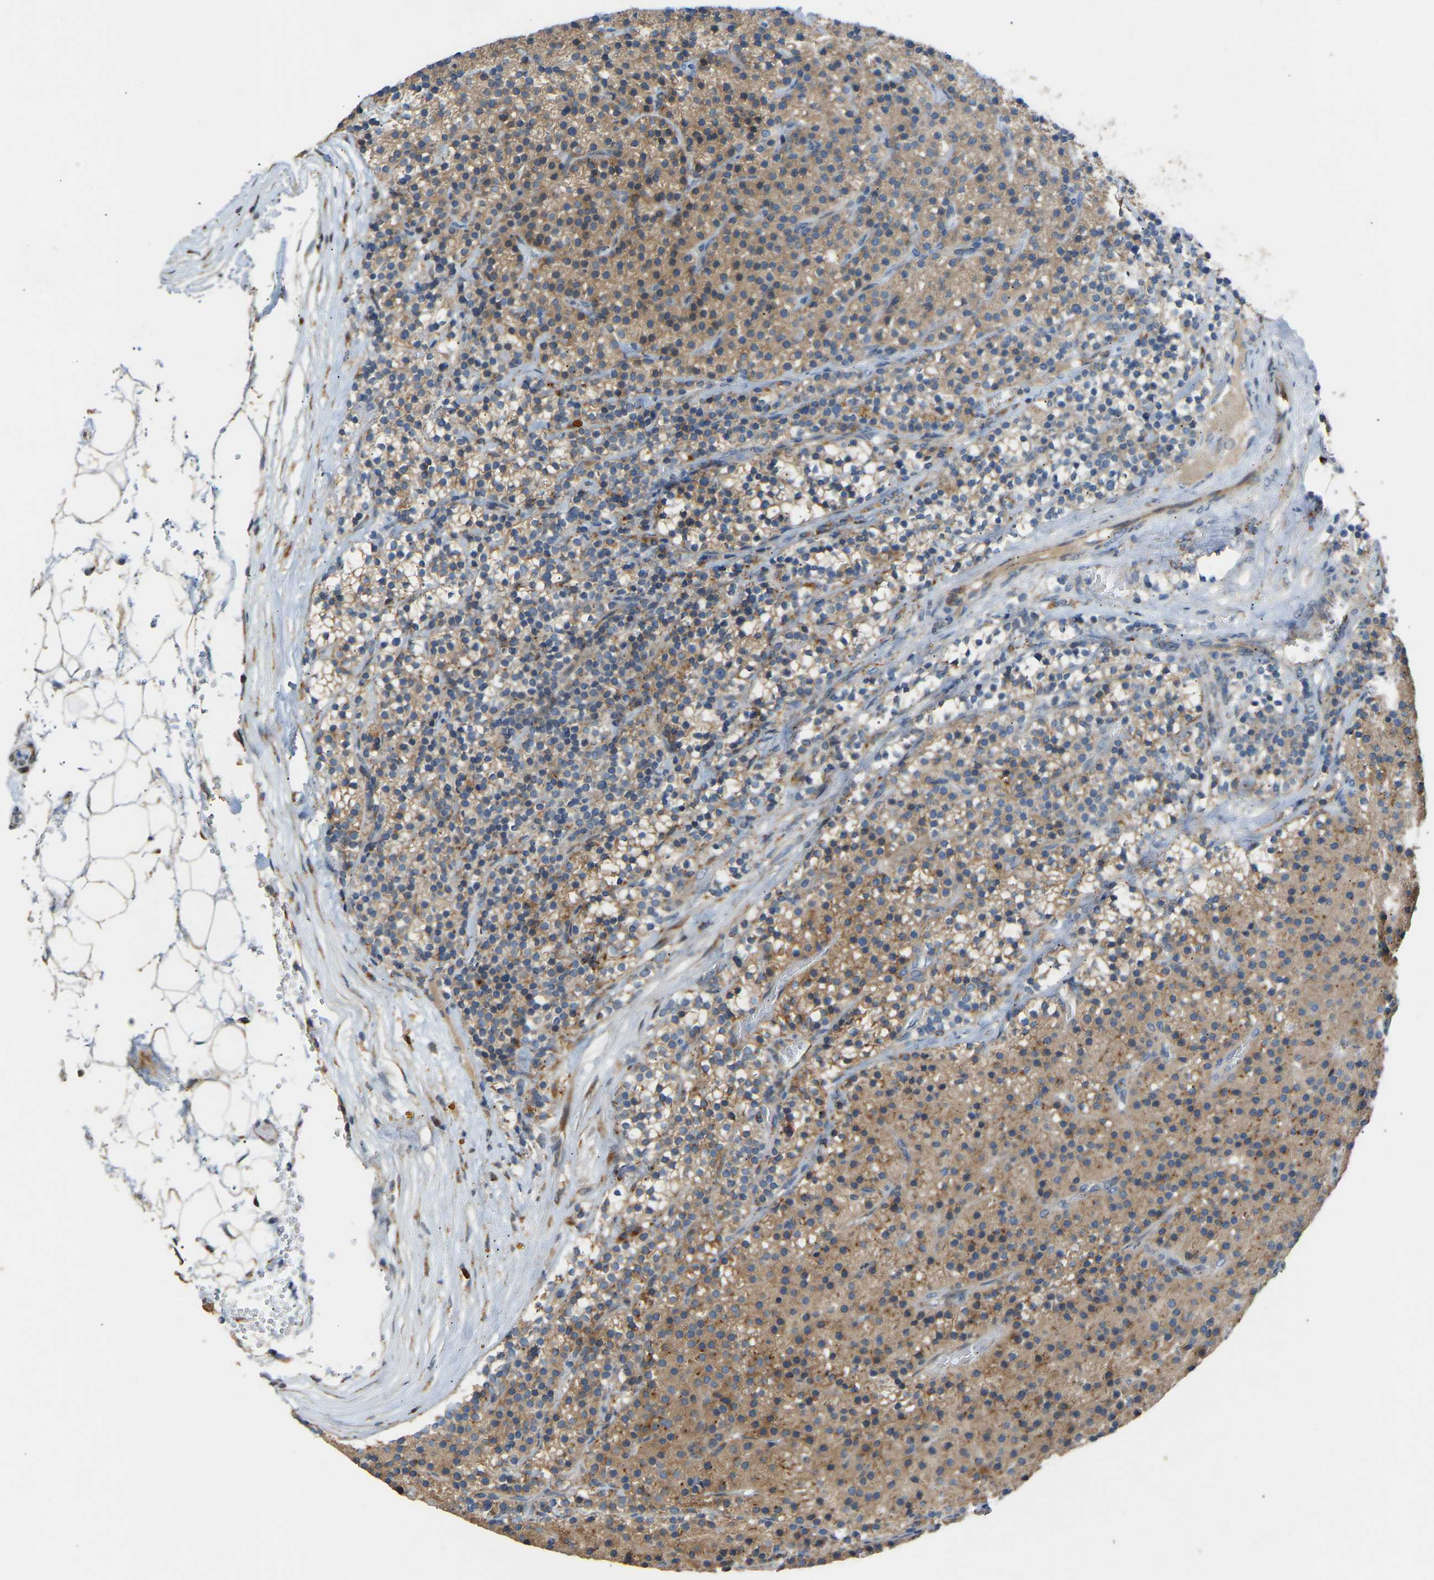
{"staining": {"intensity": "moderate", "quantity": ">75%", "location": "cytoplasmic/membranous"}, "tissue": "parathyroid gland", "cell_type": "Glandular cells", "image_type": "normal", "snomed": [{"axis": "morphology", "description": "Normal tissue, NOS"}, {"axis": "morphology", "description": "Adenoma, NOS"}, {"axis": "topography", "description": "Parathyroid gland"}], "caption": "Protein analysis of normal parathyroid gland shows moderate cytoplasmic/membranous expression in approximately >75% of glandular cells.", "gene": "RGP1", "patient": {"sex": "male", "age": 75}}